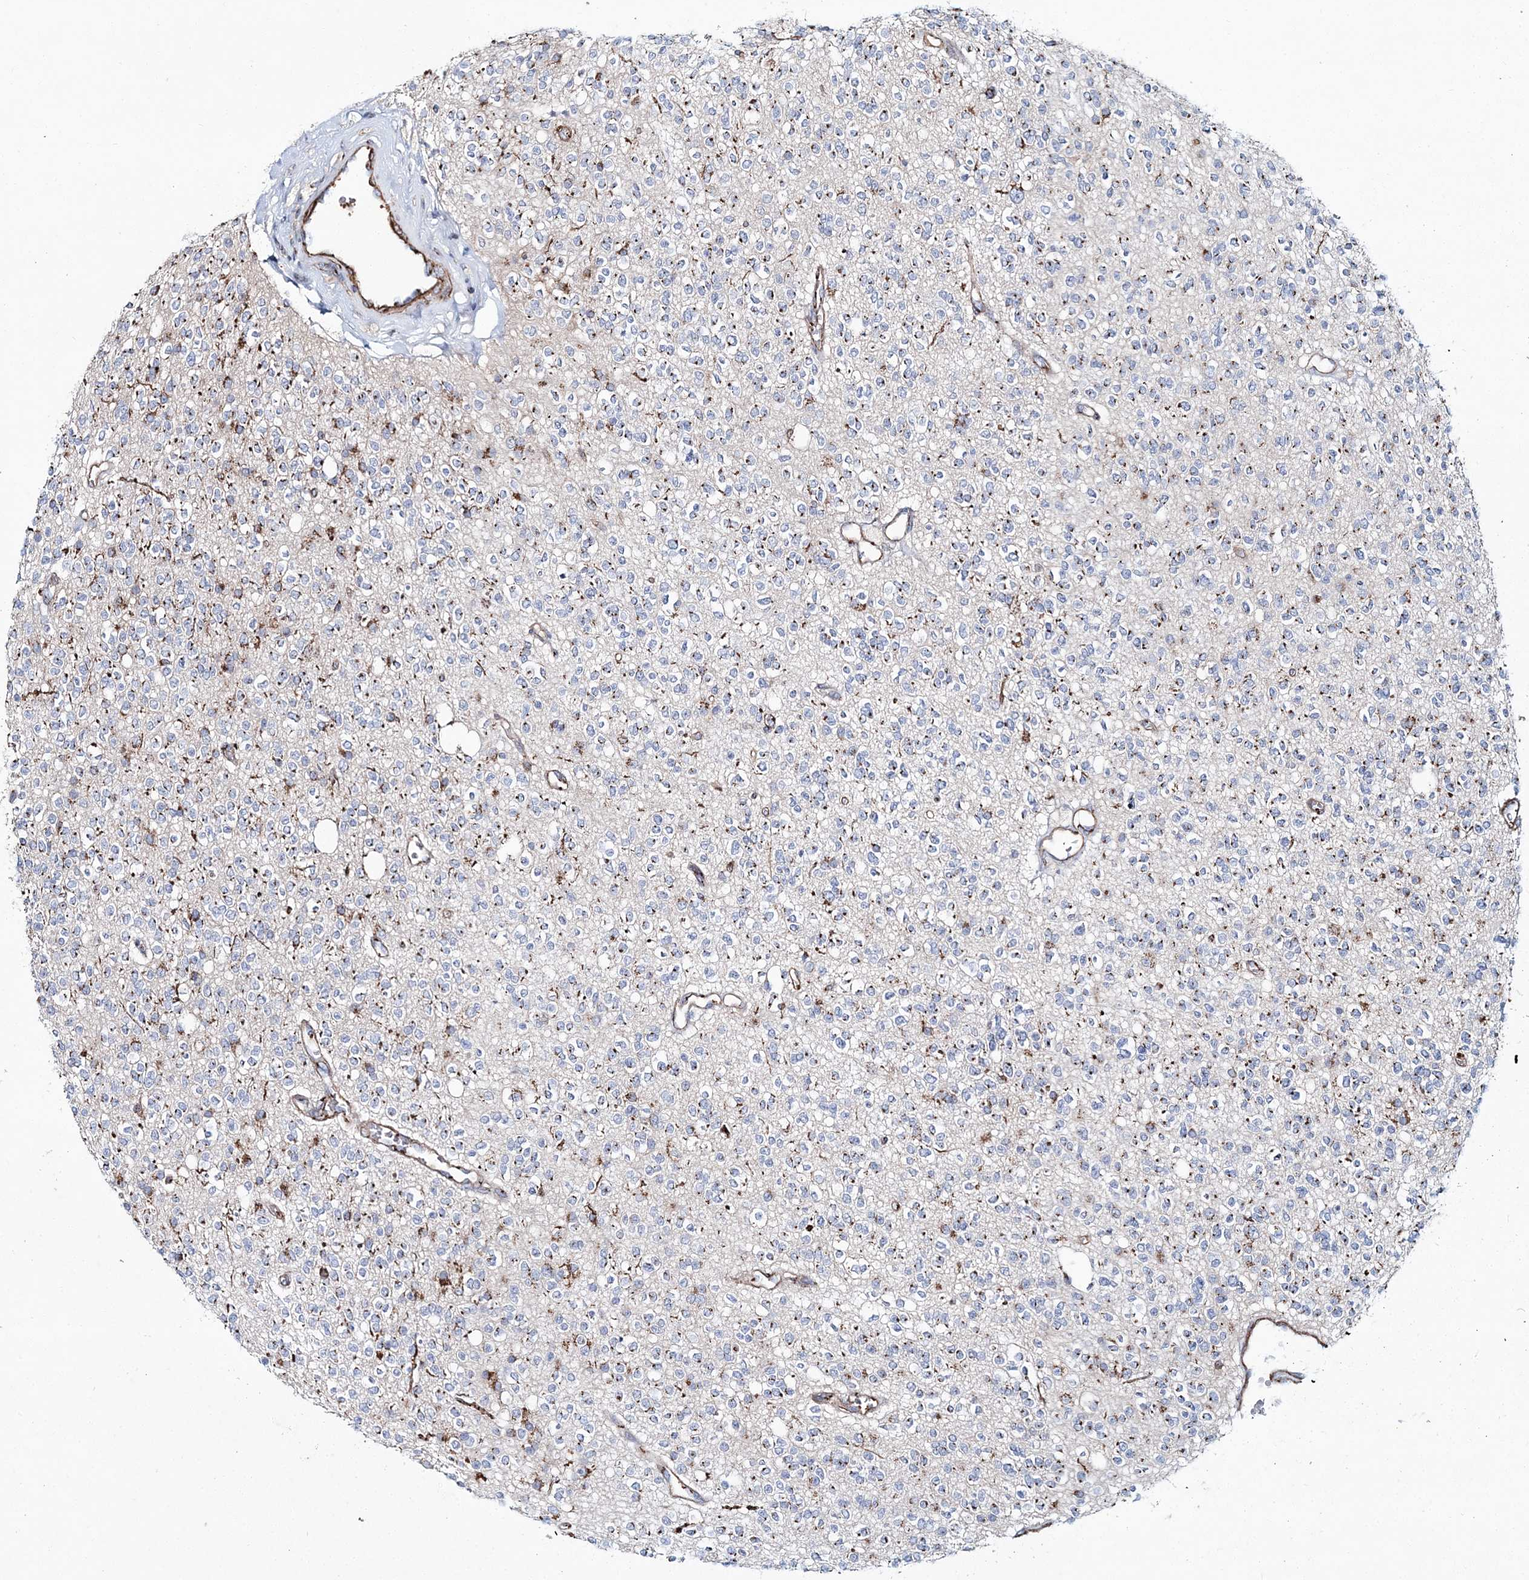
{"staining": {"intensity": "moderate", "quantity": "25%-75%", "location": "cytoplasmic/membranous"}, "tissue": "glioma", "cell_type": "Tumor cells", "image_type": "cancer", "snomed": [{"axis": "morphology", "description": "Glioma, malignant, High grade"}, {"axis": "topography", "description": "Brain"}], "caption": "Protein expression analysis of glioma reveals moderate cytoplasmic/membranous positivity in approximately 25%-75% of tumor cells.", "gene": "MAN1A2", "patient": {"sex": "male", "age": 34}}